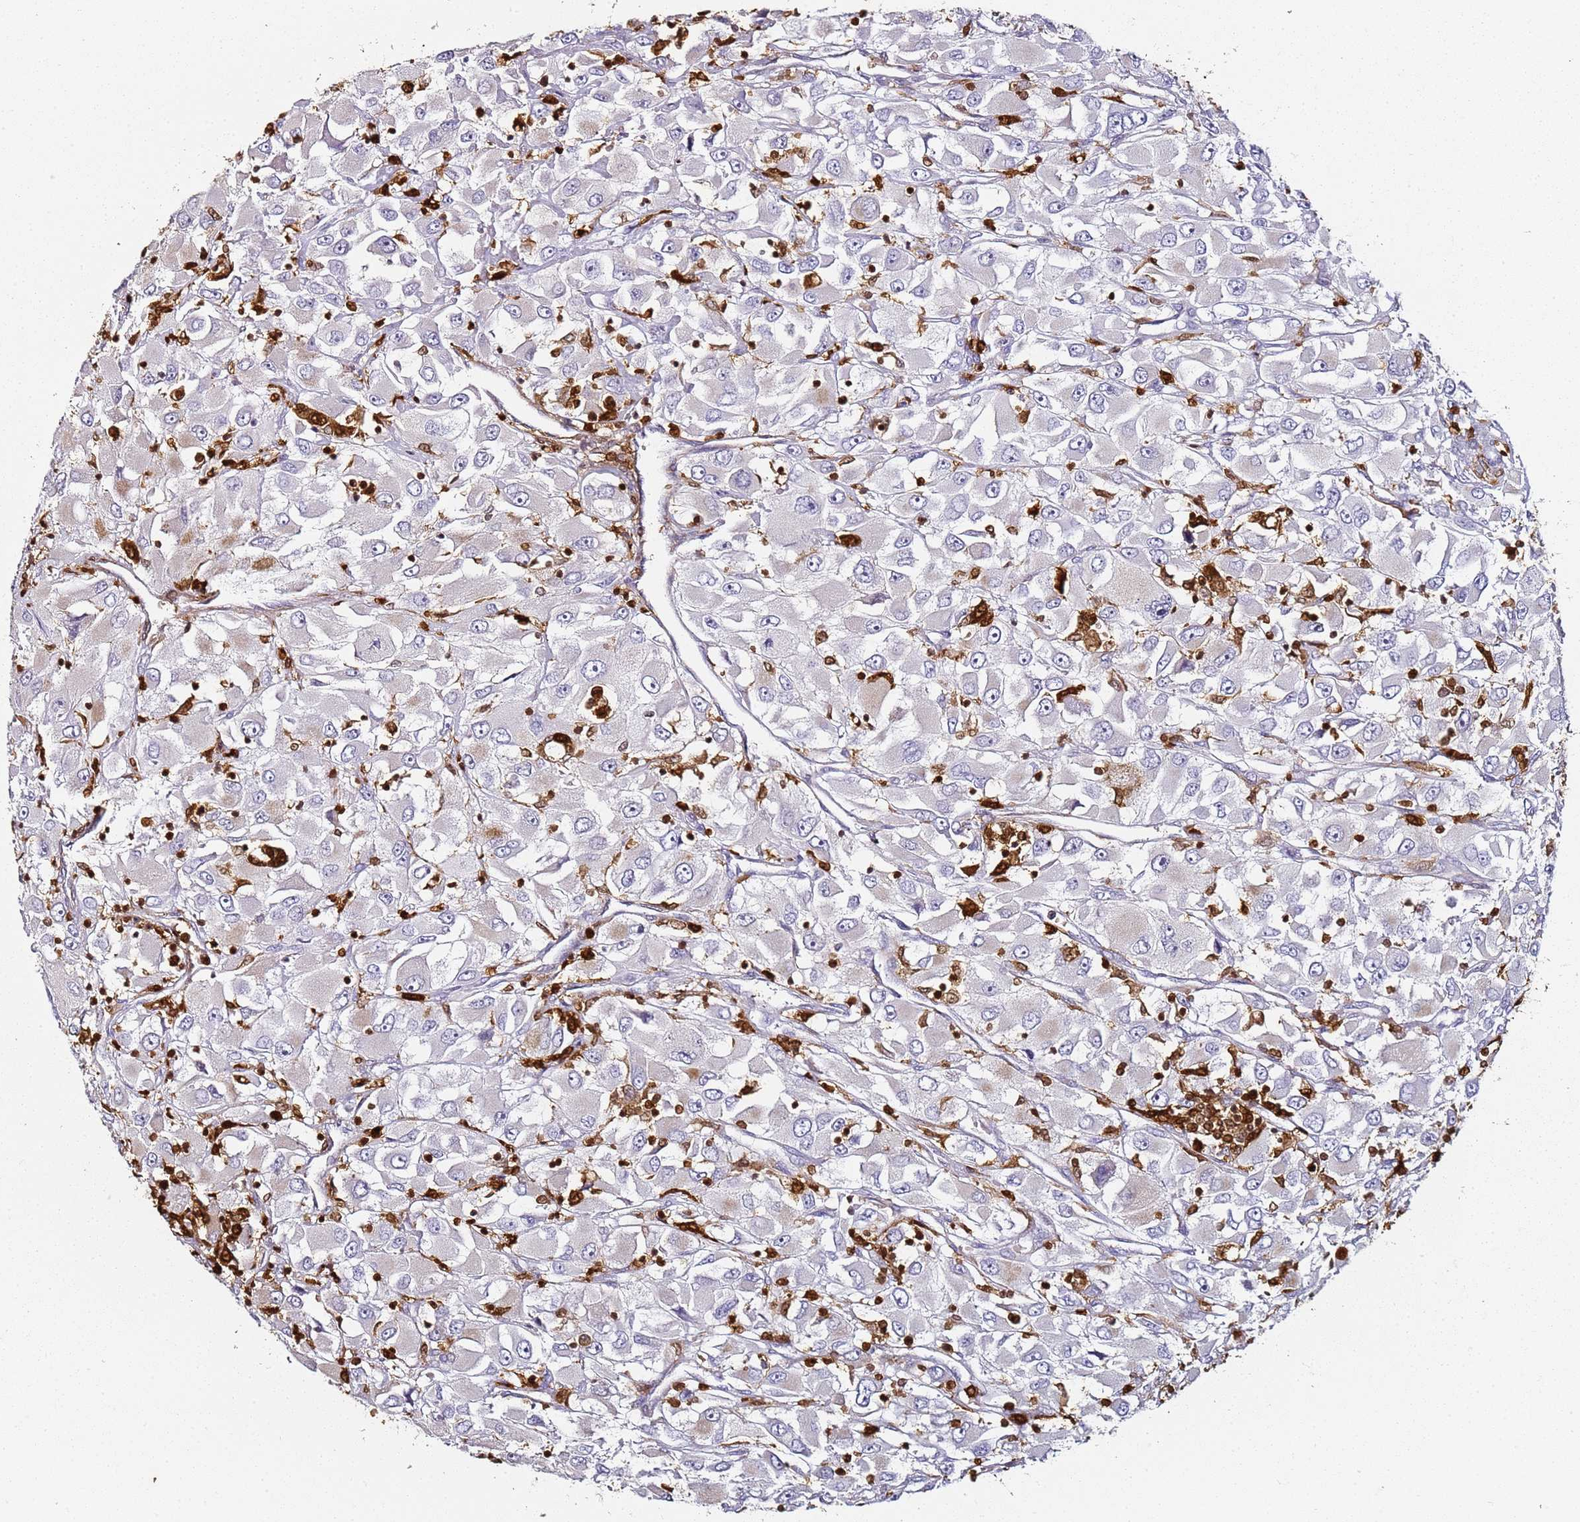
{"staining": {"intensity": "negative", "quantity": "none", "location": "none"}, "tissue": "renal cancer", "cell_type": "Tumor cells", "image_type": "cancer", "snomed": [{"axis": "morphology", "description": "Adenocarcinoma, NOS"}, {"axis": "topography", "description": "Kidney"}], "caption": "Adenocarcinoma (renal) was stained to show a protein in brown. There is no significant expression in tumor cells. The staining is performed using DAB (3,3'-diaminobenzidine) brown chromogen with nuclei counter-stained in using hematoxylin.", "gene": "S100A4", "patient": {"sex": "female", "age": 52}}